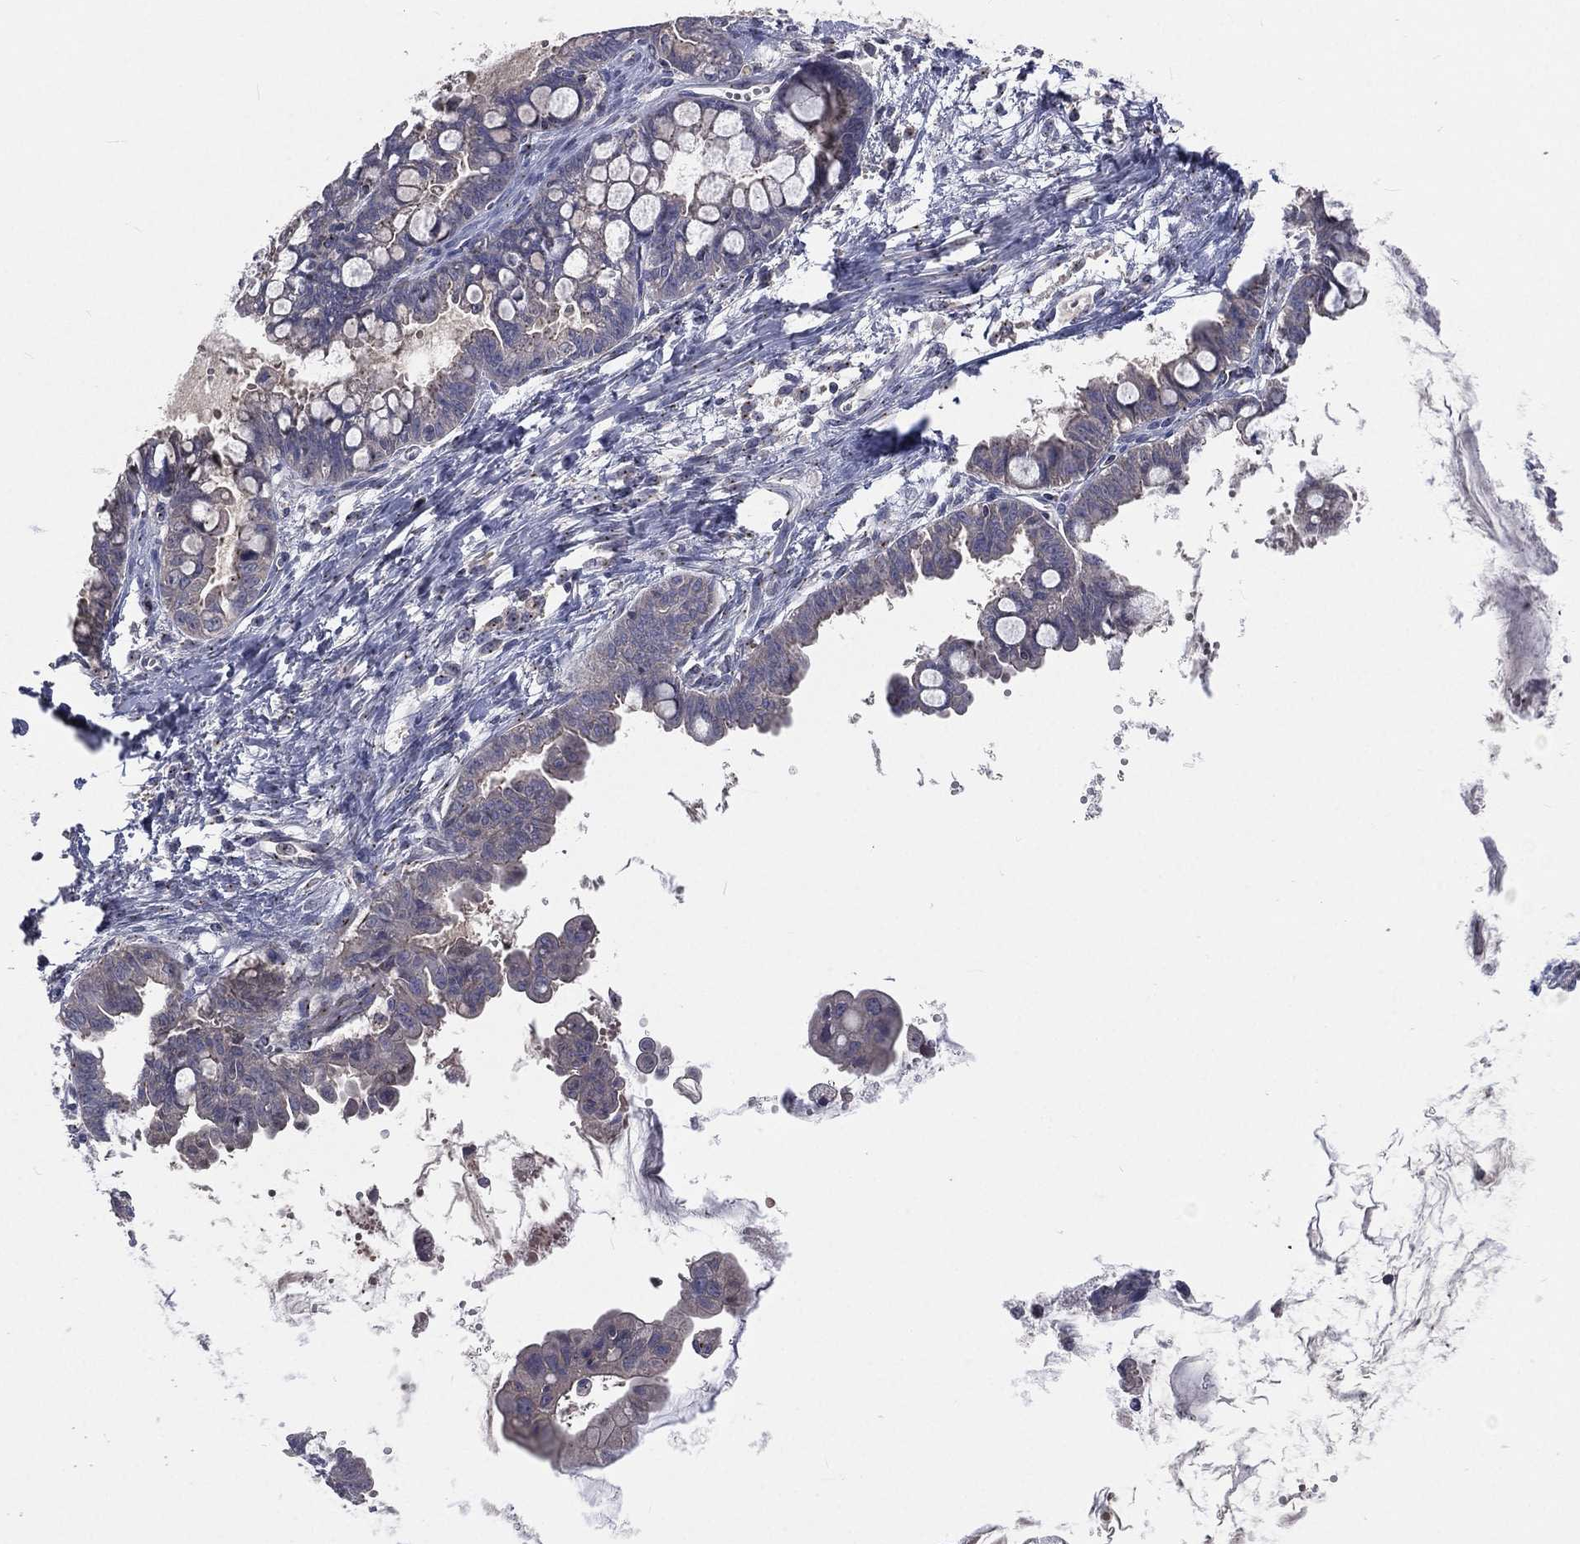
{"staining": {"intensity": "negative", "quantity": "none", "location": "none"}, "tissue": "ovarian cancer", "cell_type": "Tumor cells", "image_type": "cancer", "snomed": [{"axis": "morphology", "description": "Cystadenocarcinoma, mucinous, NOS"}, {"axis": "topography", "description": "Ovary"}], "caption": "IHC of human ovarian mucinous cystadenocarcinoma demonstrates no positivity in tumor cells.", "gene": "CROCC", "patient": {"sex": "female", "age": 63}}